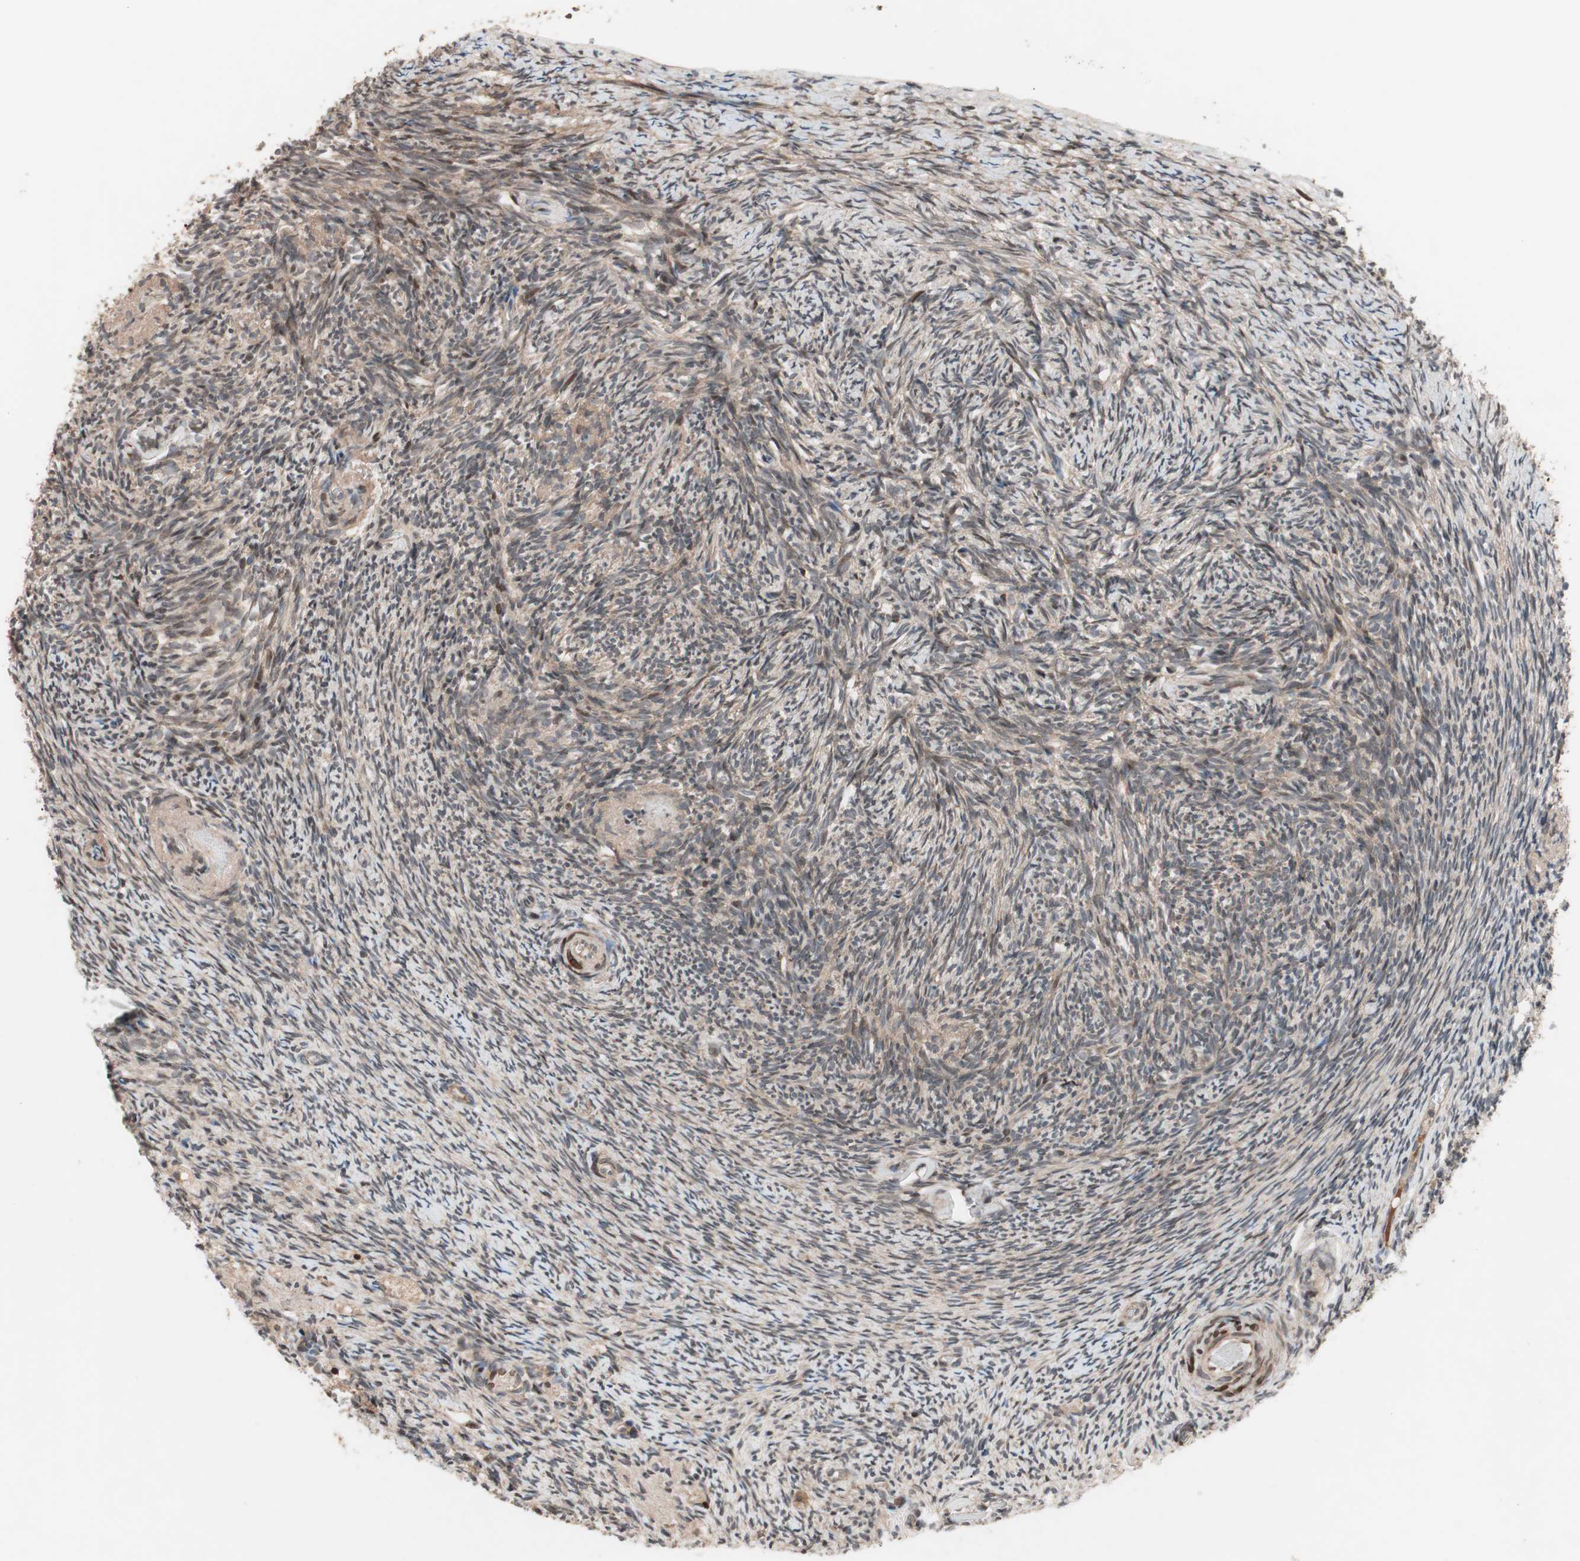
{"staining": {"intensity": "moderate", "quantity": ">75%", "location": "cytoplasmic/membranous,nuclear"}, "tissue": "ovary", "cell_type": "Ovarian stroma cells", "image_type": "normal", "snomed": [{"axis": "morphology", "description": "Normal tissue, NOS"}, {"axis": "topography", "description": "Ovary"}], "caption": "About >75% of ovarian stroma cells in benign ovary show moderate cytoplasmic/membranous,nuclear protein expression as visualized by brown immunohistochemical staining.", "gene": "NF2", "patient": {"sex": "female", "age": 60}}